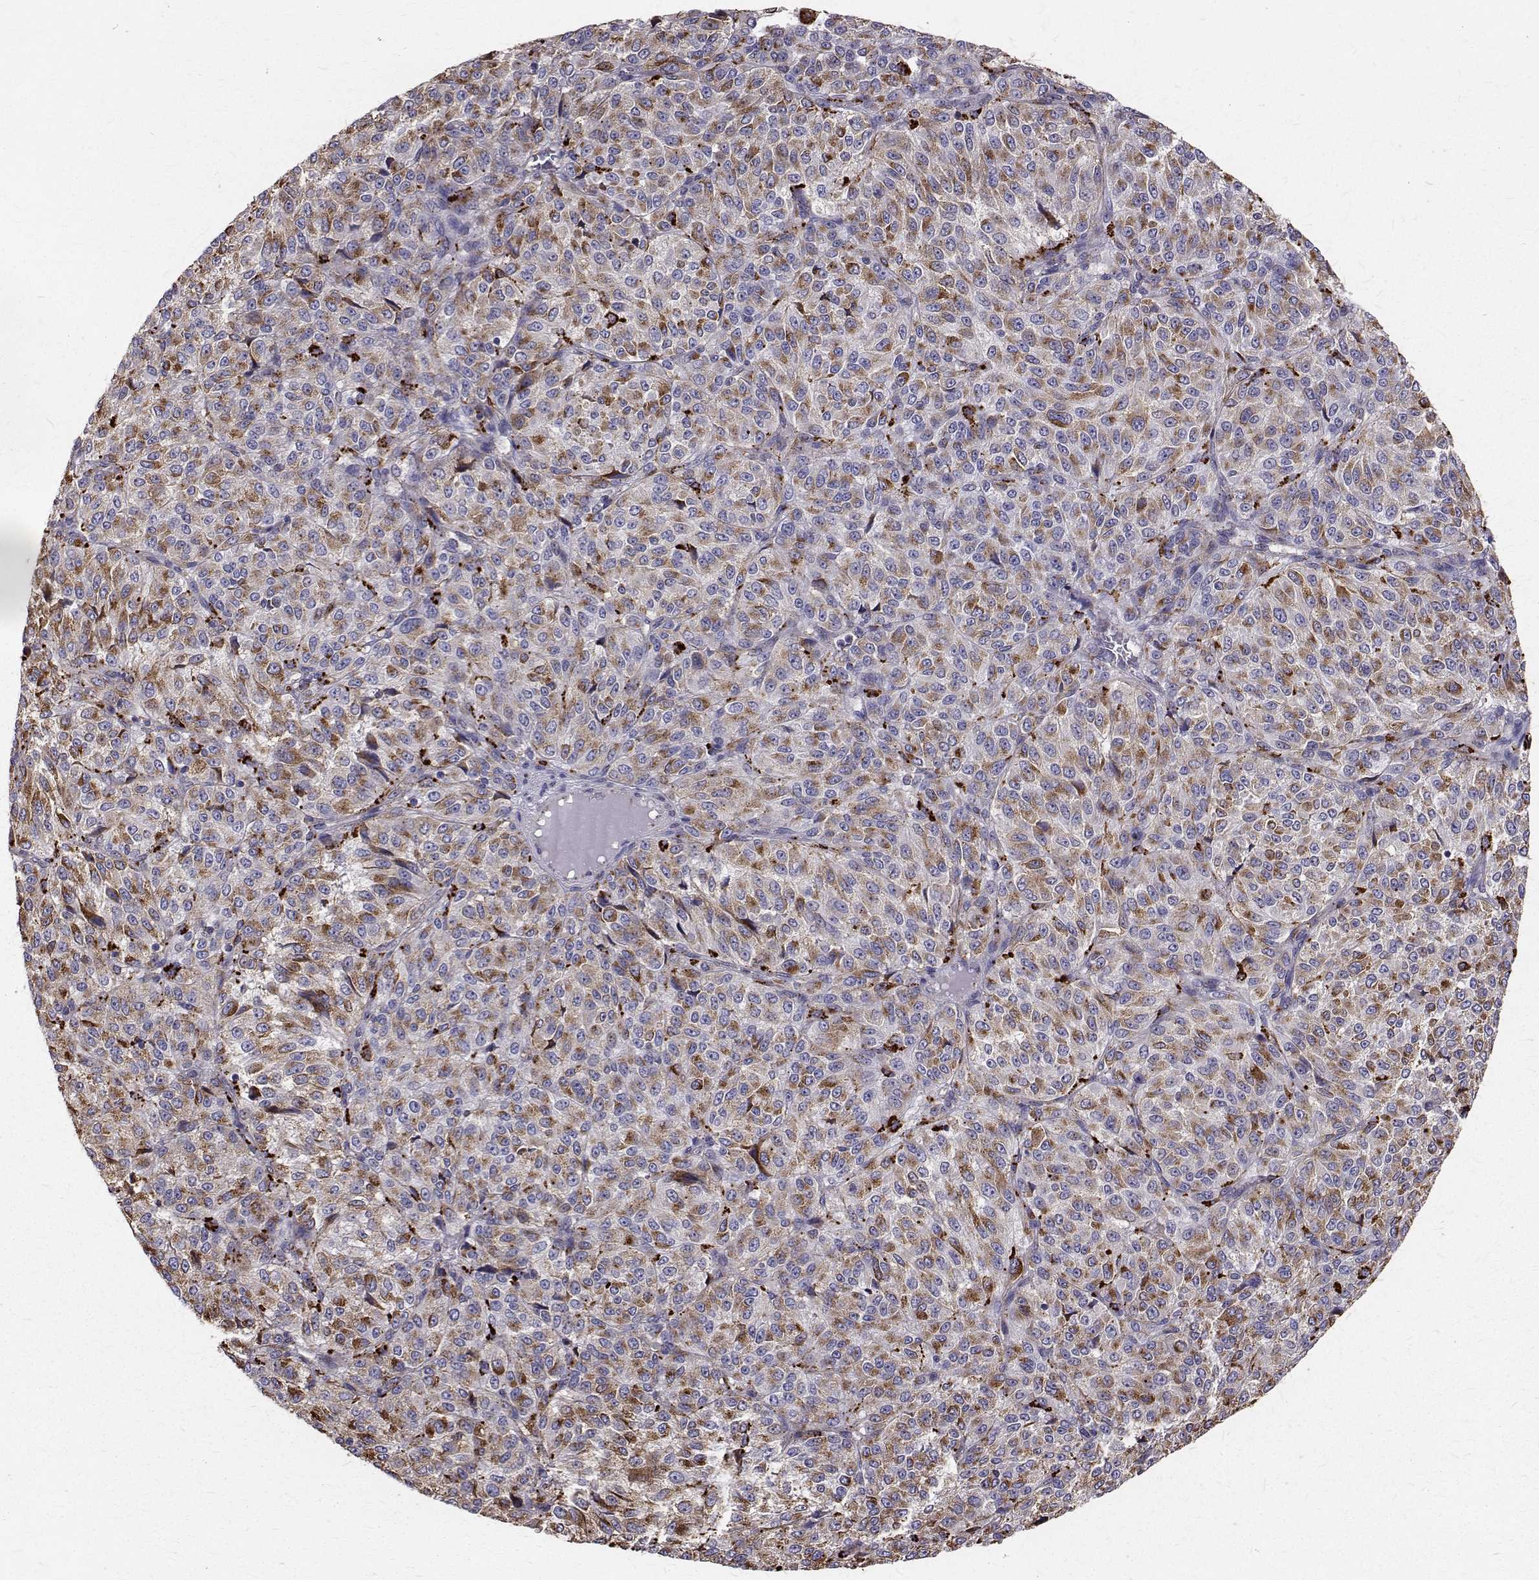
{"staining": {"intensity": "moderate", "quantity": "25%-75%", "location": "cytoplasmic/membranous"}, "tissue": "melanoma", "cell_type": "Tumor cells", "image_type": "cancer", "snomed": [{"axis": "morphology", "description": "Malignant melanoma, Metastatic site"}, {"axis": "topography", "description": "Brain"}], "caption": "Protein expression analysis of human malignant melanoma (metastatic site) reveals moderate cytoplasmic/membranous expression in approximately 25%-75% of tumor cells.", "gene": "TPP1", "patient": {"sex": "female", "age": 56}}